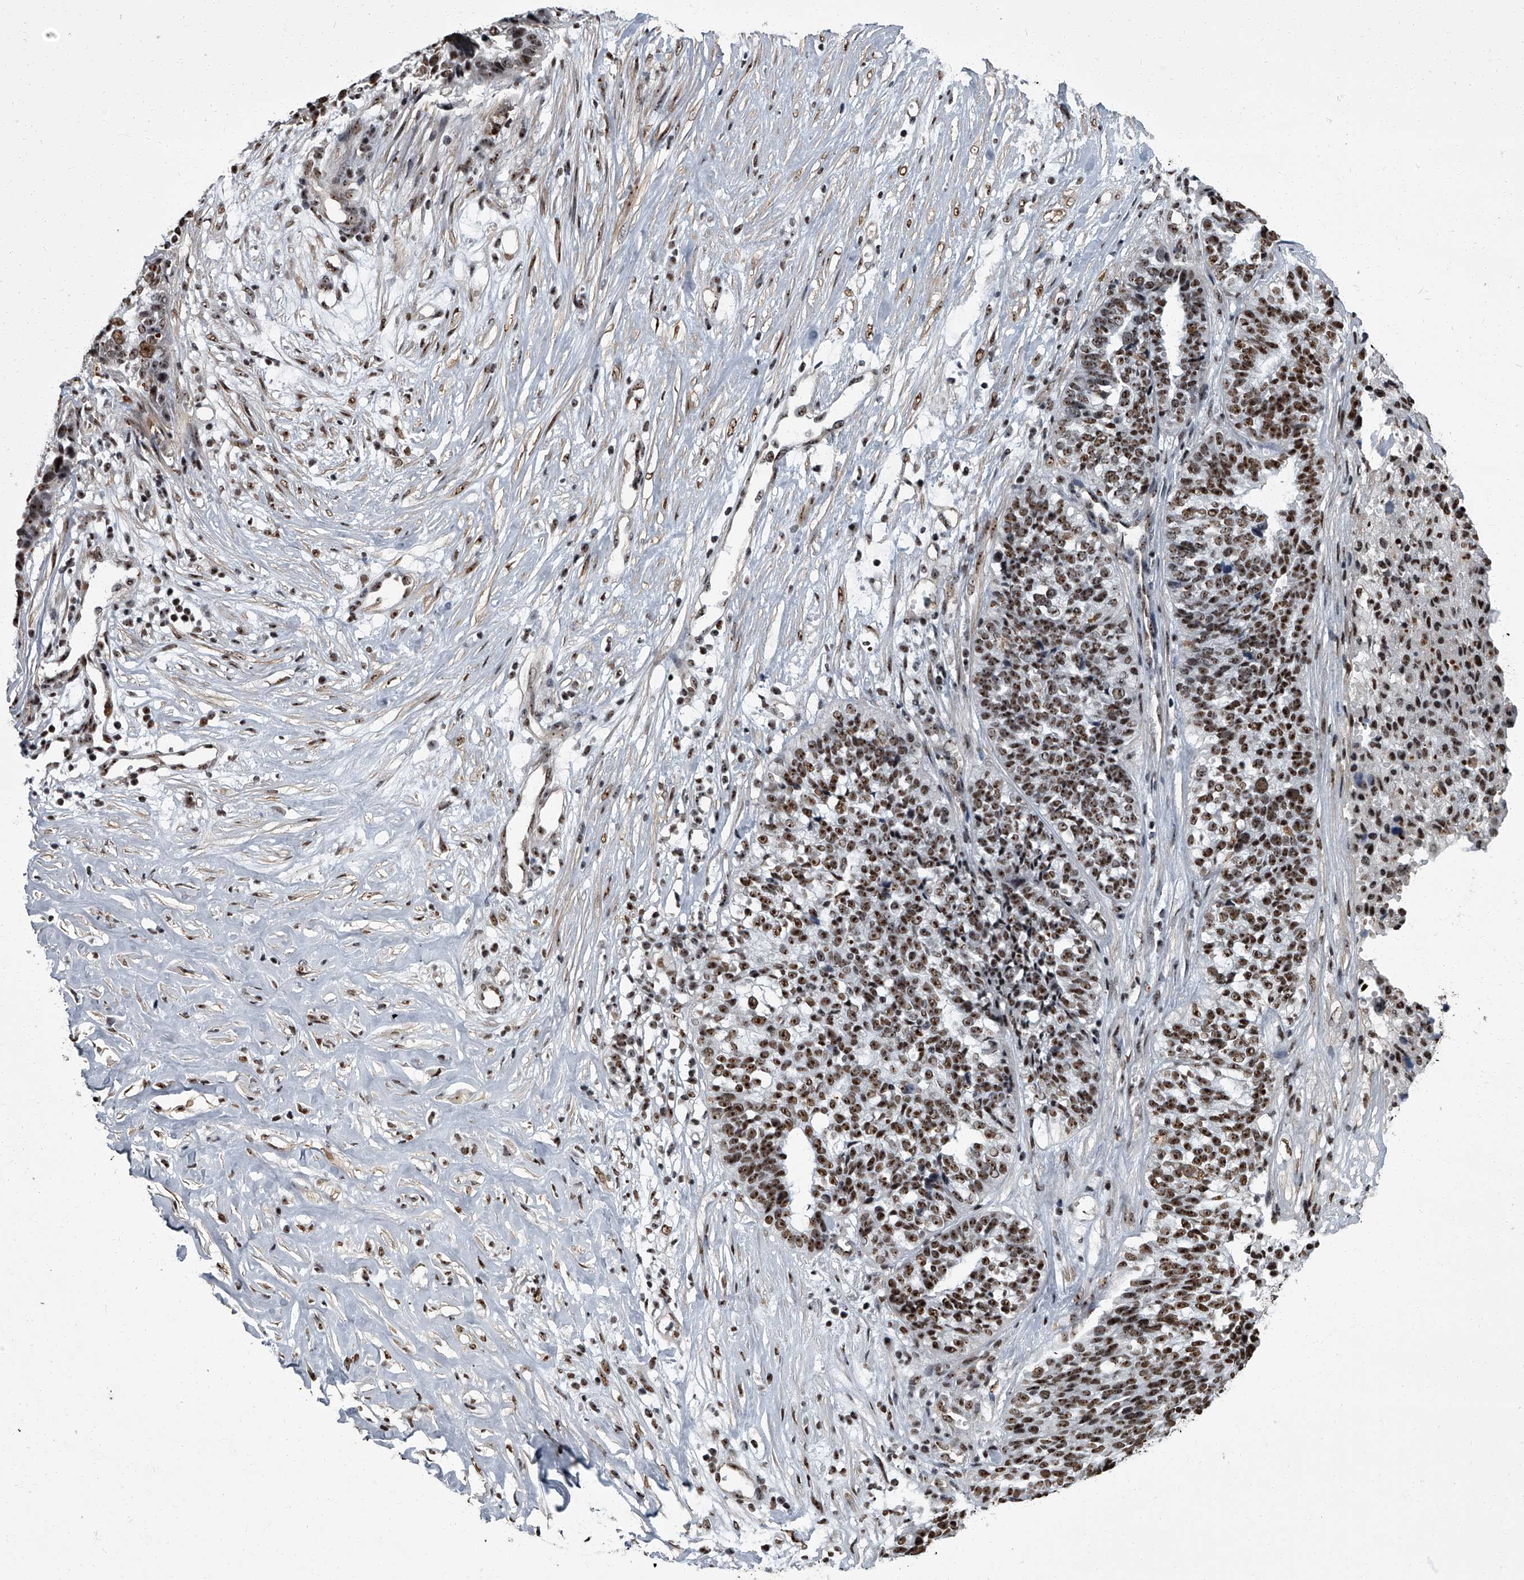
{"staining": {"intensity": "moderate", "quantity": "25%-75%", "location": "nuclear"}, "tissue": "ovarian cancer", "cell_type": "Tumor cells", "image_type": "cancer", "snomed": [{"axis": "morphology", "description": "Cystadenocarcinoma, serous, NOS"}, {"axis": "topography", "description": "Ovary"}], "caption": "Protein expression analysis of ovarian cancer reveals moderate nuclear staining in approximately 25%-75% of tumor cells. (IHC, brightfield microscopy, high magnification).", "gene": "ZNF518B", "patient": {"sex": "female", "age": 59}}